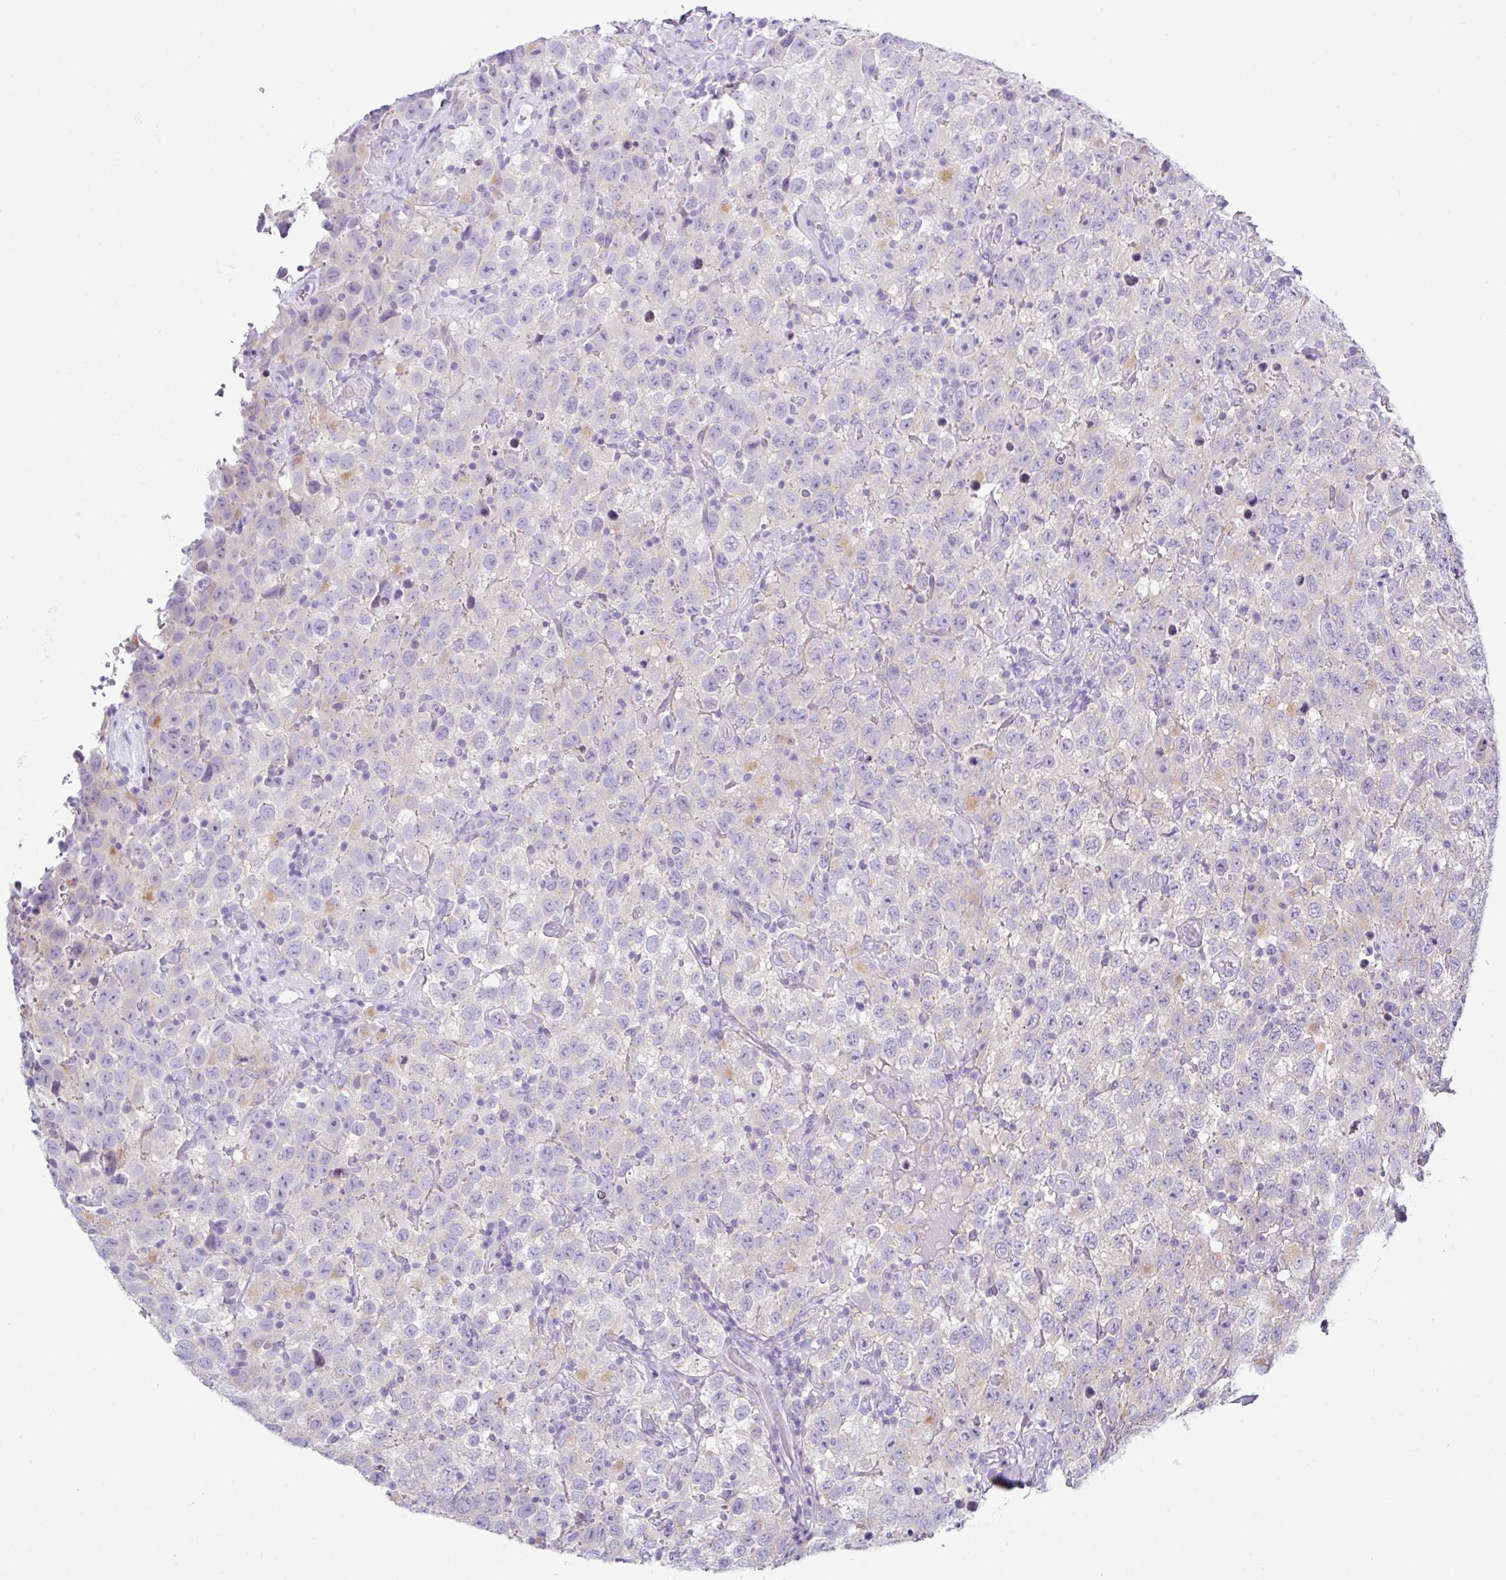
{"staining": {"intensity": "negative", "quantity": "none", "location": "none"}, "tissue": "testis cancer", "cell_type": "Tumor cells", "image_type": "cancer", "snomed": [{"axis": "morphology", "description": "Seminoma, NOS"}, {"axis": "topography", "description": "Testis"}], "caption": "Testis cancer (seminoma) was stained to show a protein in brown. There is no significant expression in tumor cells.", "gene": "ABCC5", "patient": {"sex": "male", "age": 41}}